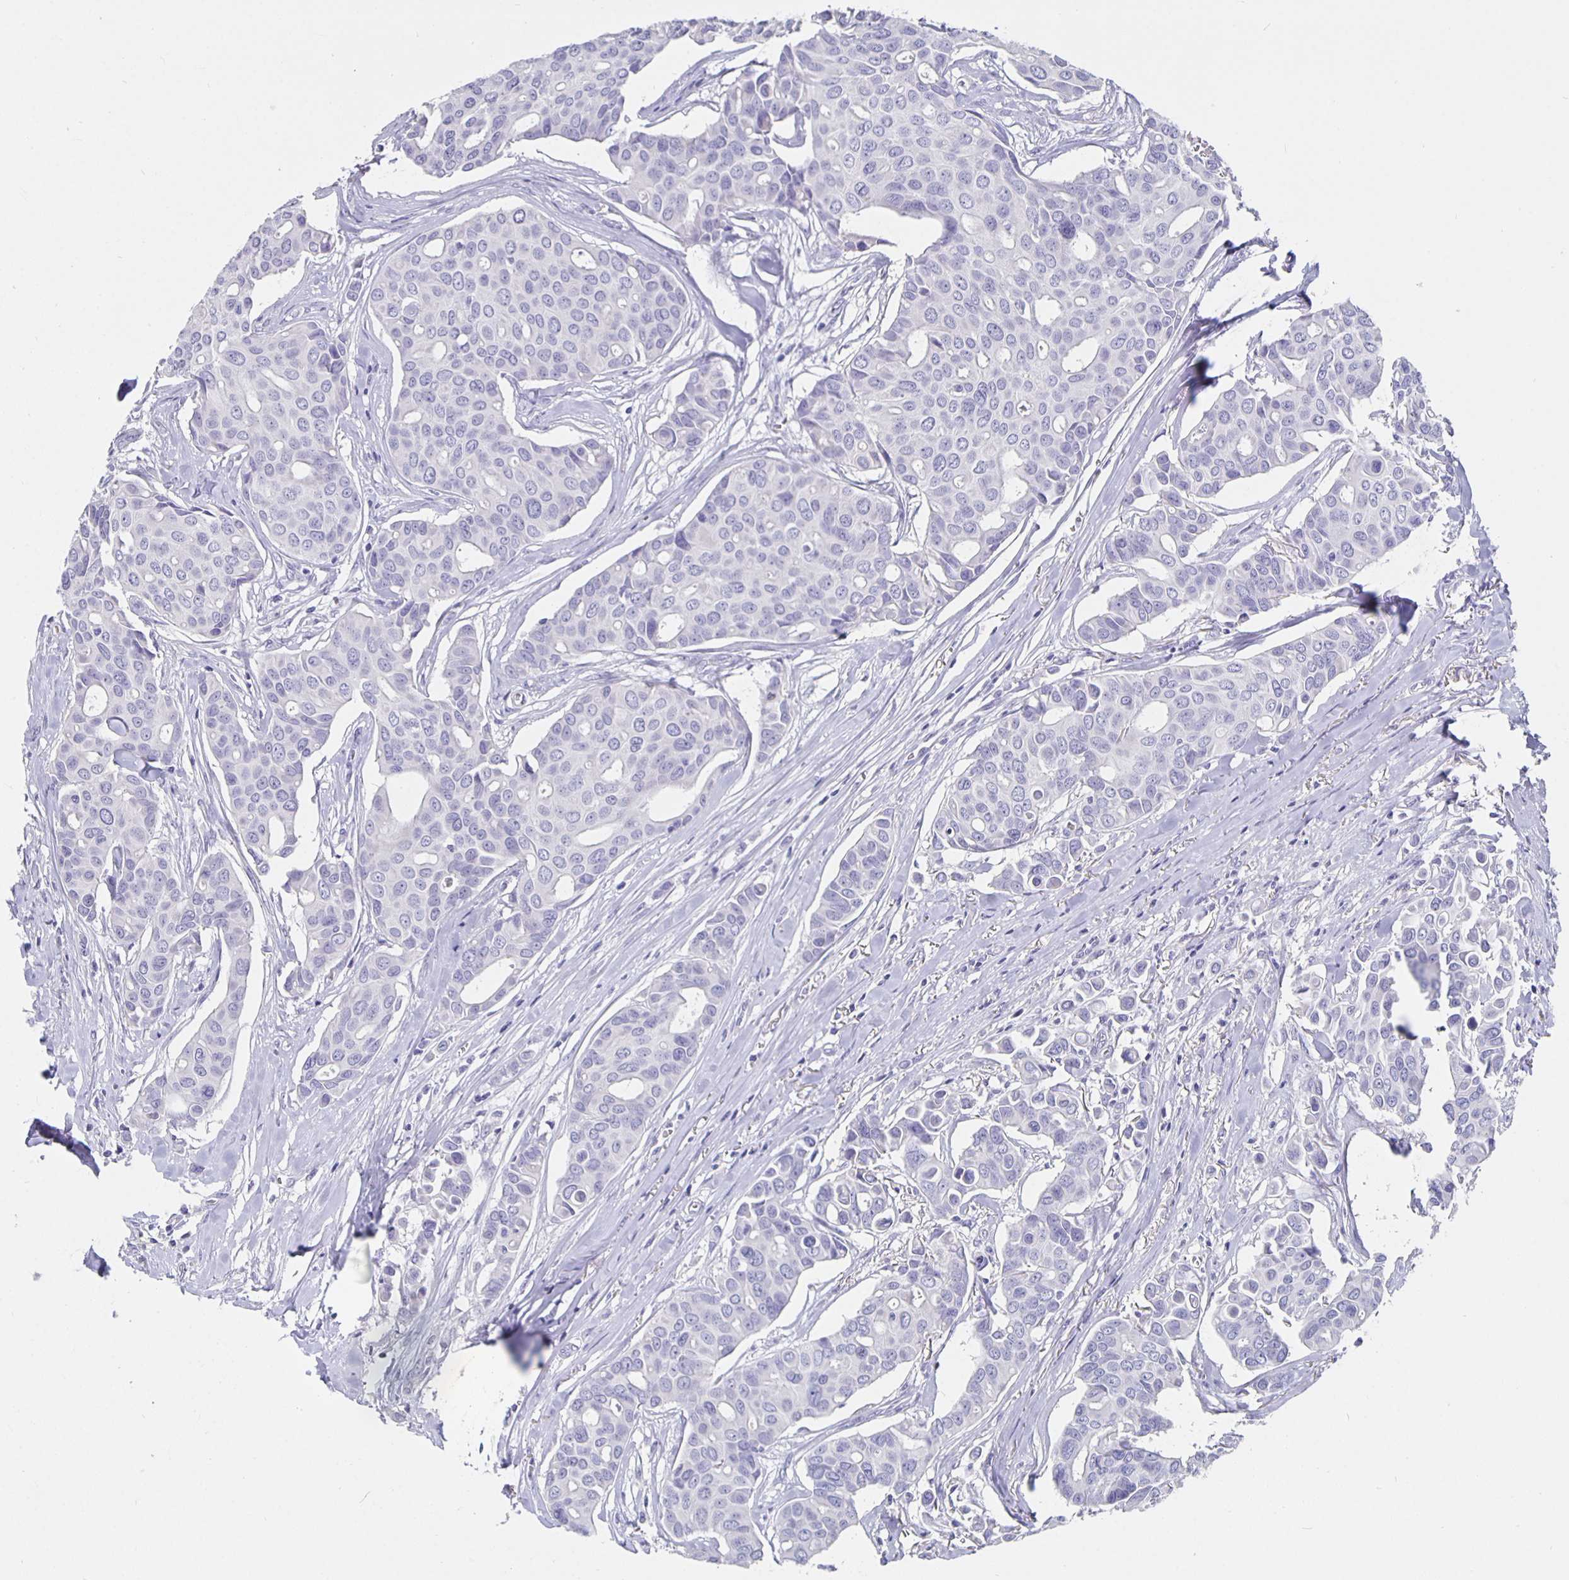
{"staining": {"intensity": "negative", "quantity": "none", "location": "none"}, "tissue": "breast cancer", "cell_type": "Tumor cells", "image_type": "cancer", "snomed": [{"axis": "morphology", "description": "Duct carcinoma"}, {"axis": "topography", "description": "Breast"}], "caption": "Human breast infiltrating ductal carcinoma stained for a protein using immunohistochemistry demonstrates no staining in tumor cells.", "gene": "CFAP74", "patient": {"sex": "female", "age": 54}}